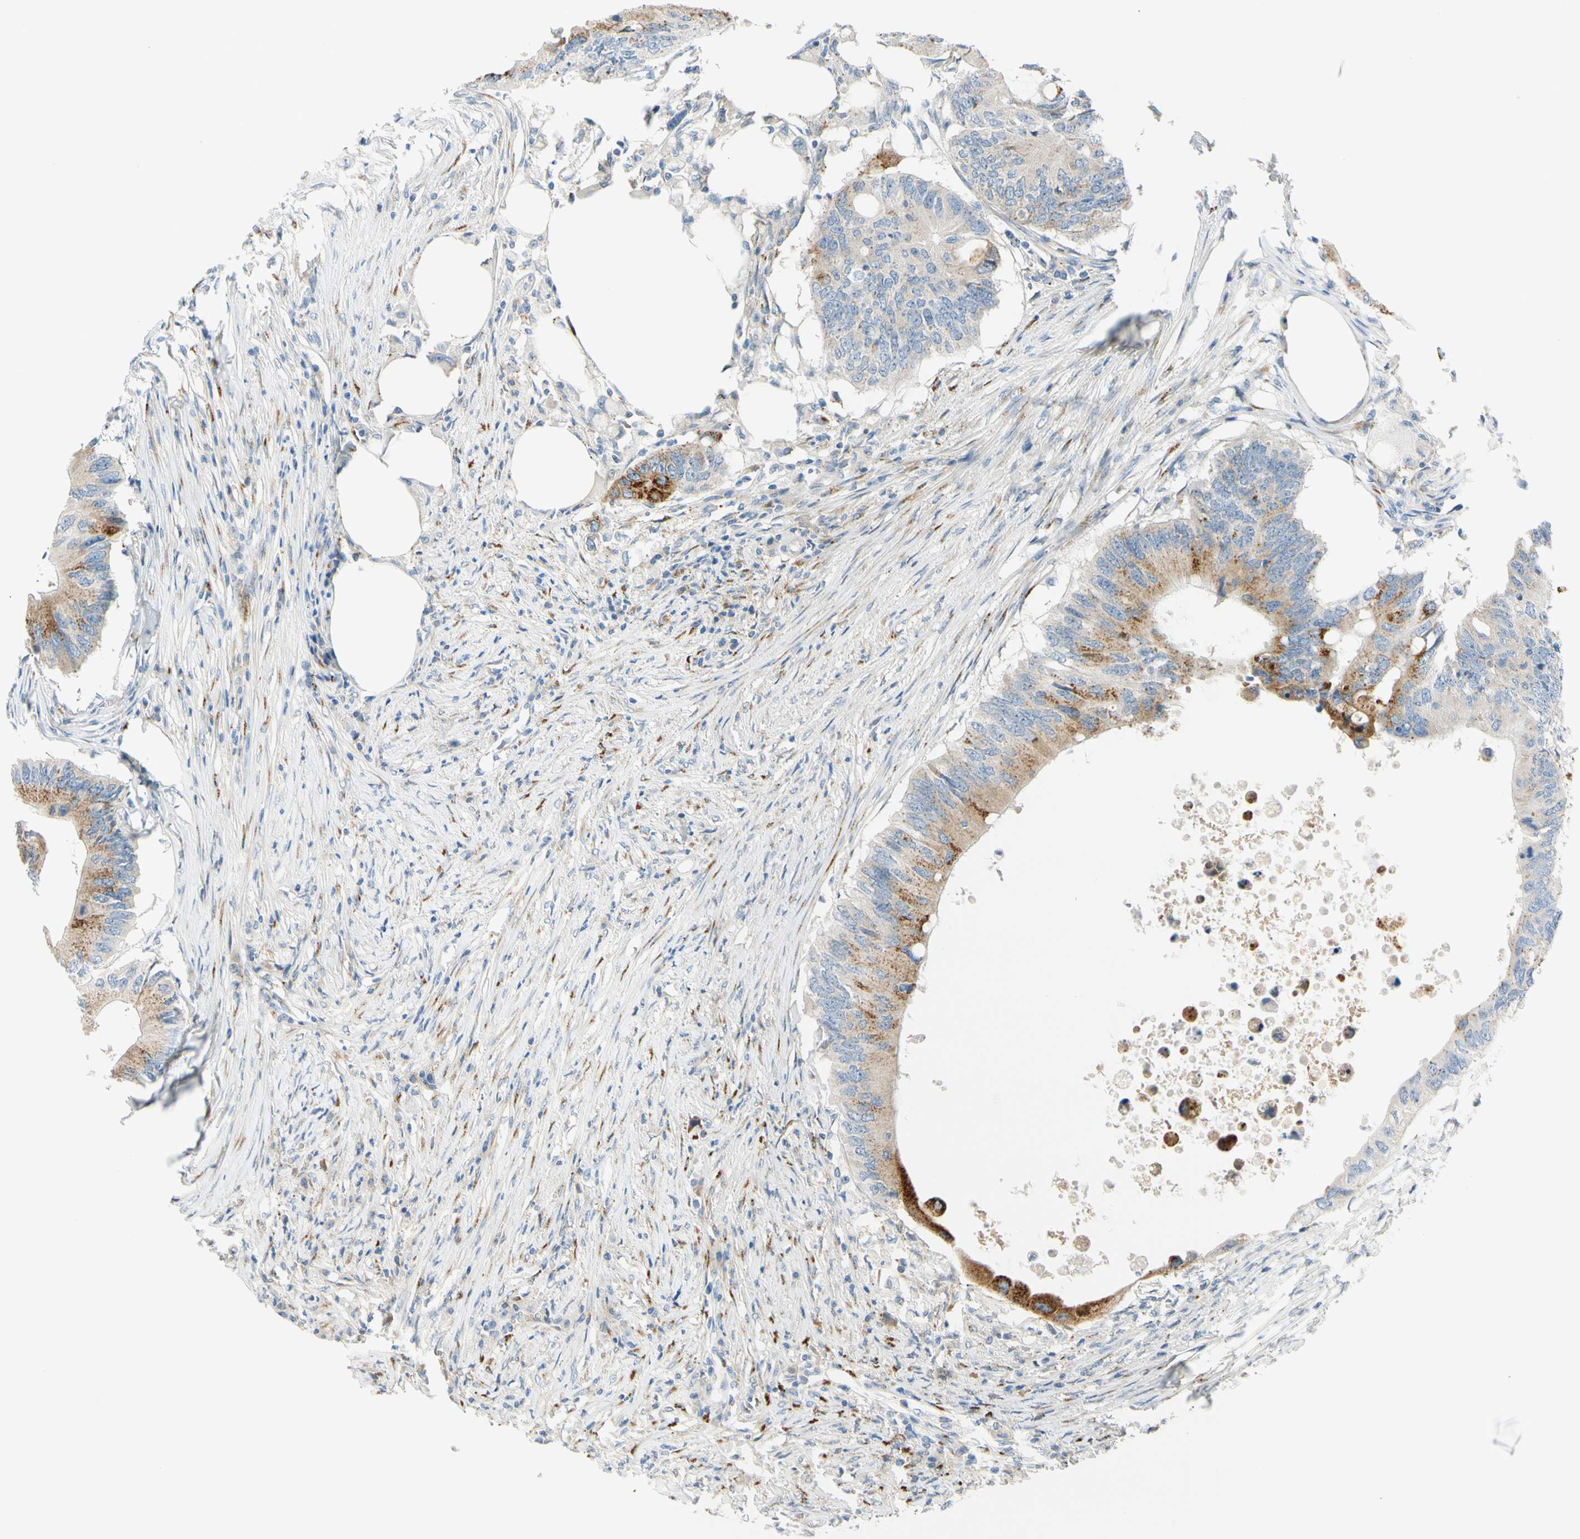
{"staining": {"intensity": "moderate", "quantity": "25%-75%", "location": "cytoplasmic/membranous"}, "tissue": "colorectal cancer", "cell_type": "Tumor cells", "image_type": "cancer", "snomed": [{"axis": "morphology", "description": "Adenocarcinoma, NOS"}, {"axis": "topography", "description": "Colon"}], "caption": "The histopathology image demonstrates a brown stain indicating the presence of a protein in the cytoplasmic/membranous of tumor cells in colorectal cancer.", "gene": "GALNT5", "patient": {"sex": "male", "age": 71}}